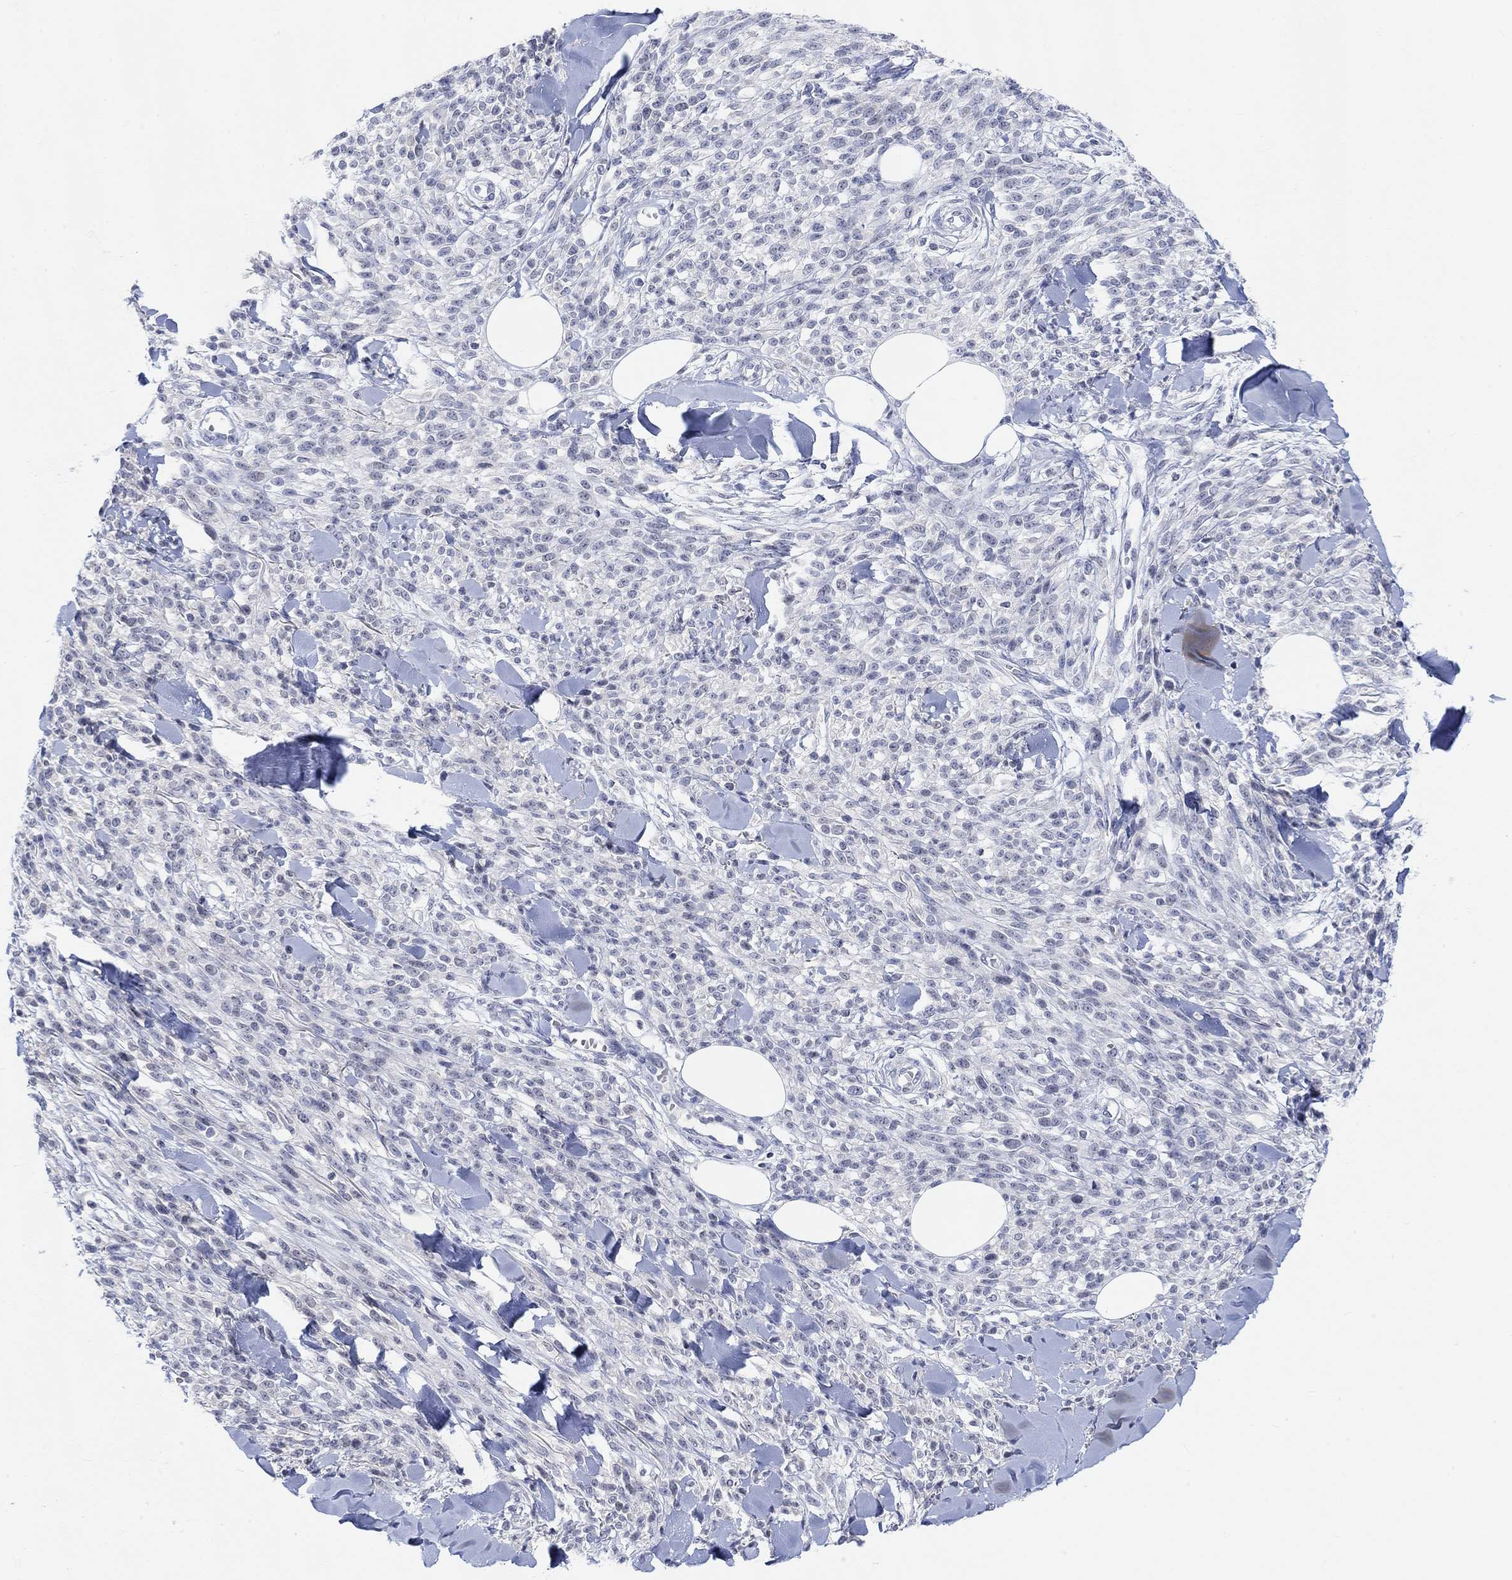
{"staining": {"intensity": "negative", "quantity": "none", "location": "none"}, "tissue": "melanoma", "cell_type": "Tumor cells", "image_type": "cancer", "snomed": [{"axis": "morphology", "description": "Malignant melanoma, NOS"}, {"axis": "topography", "description": "Skin"}, {"axis": "topography", "description": "Skin of trunk"}], "caption": "Malignant melanoma was stained to show a protein in brown. There is no significant staining in tumor cells.", "gene": "ATP6V1E2", "patient": {"sex": "male", "age": 74}}